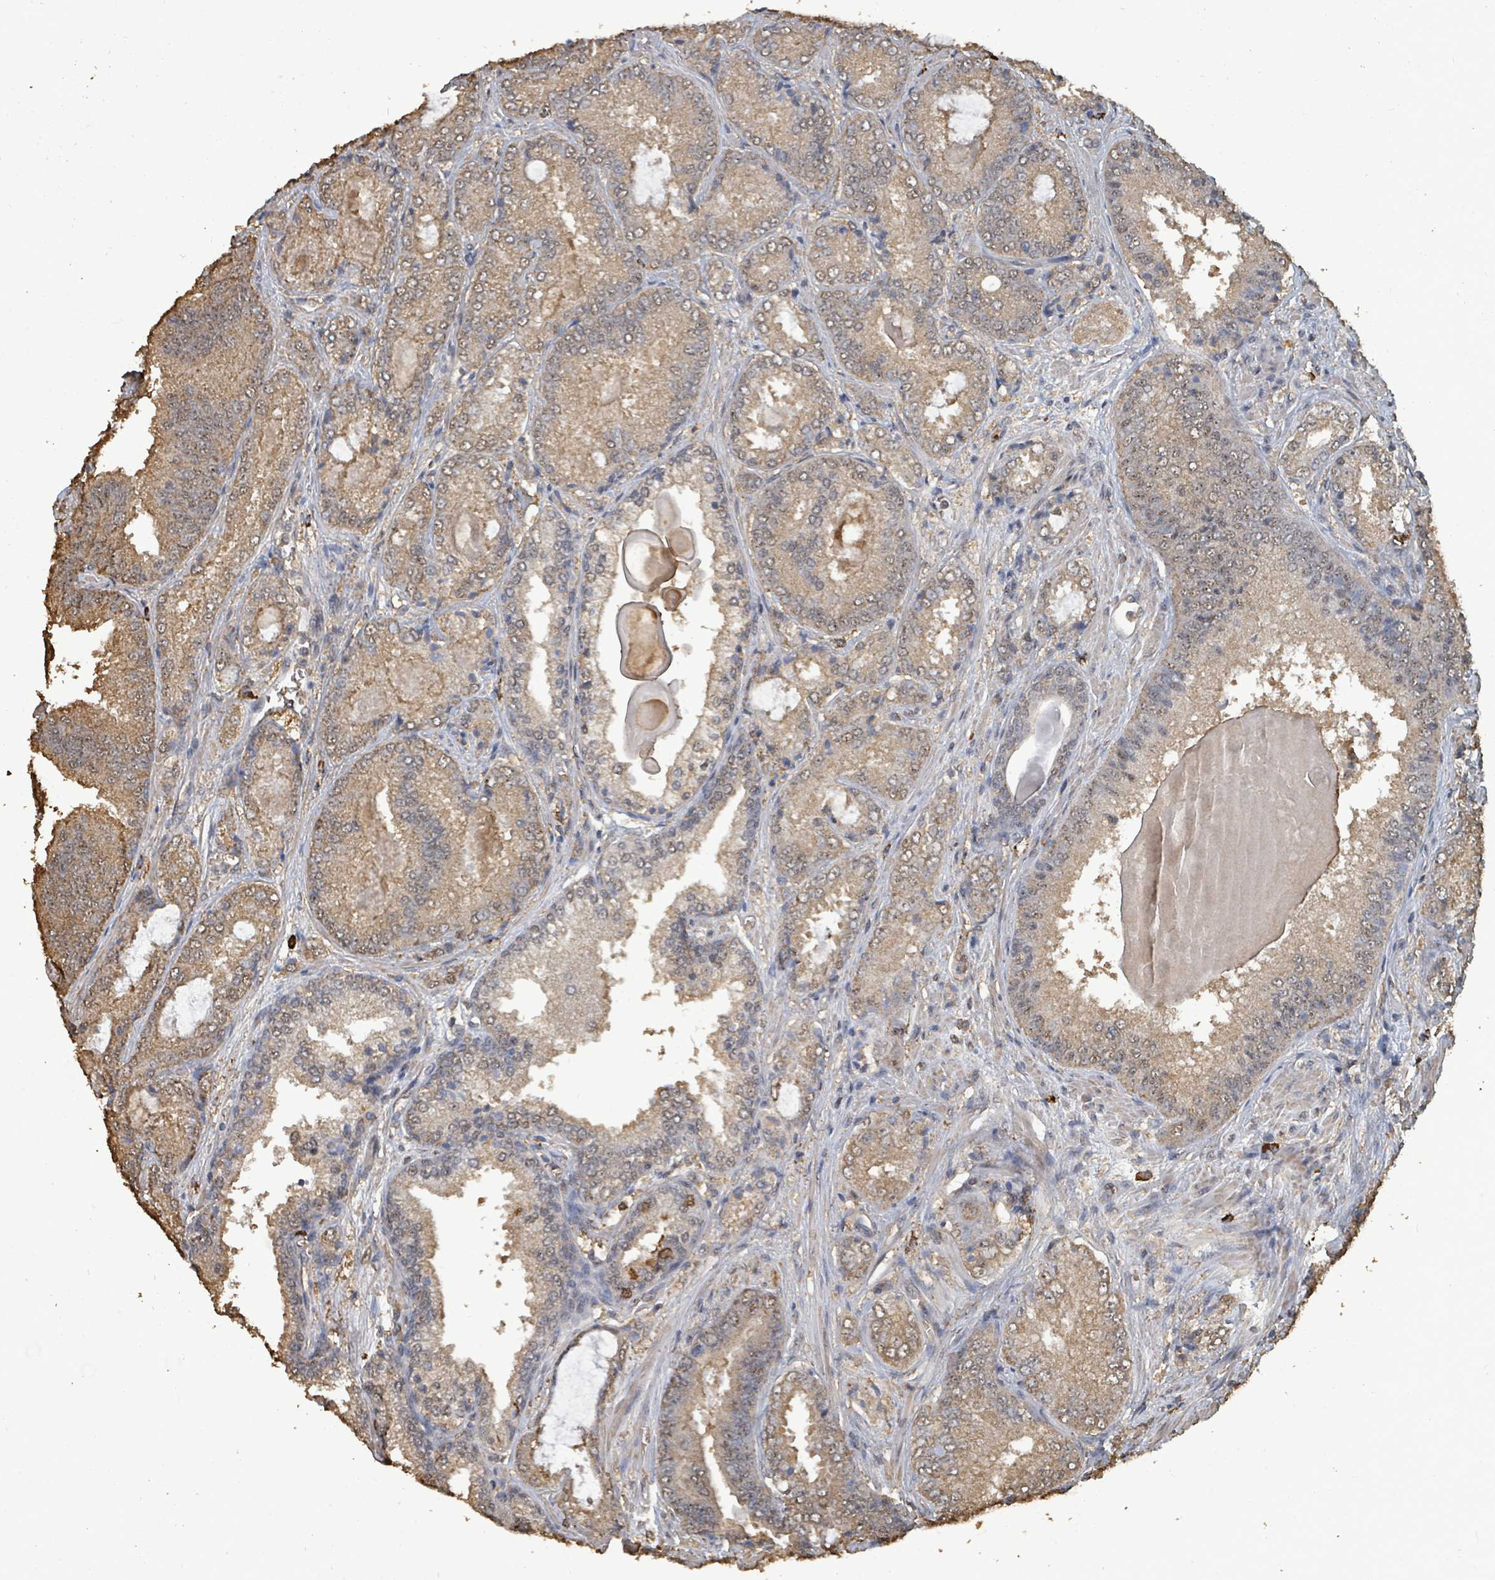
{"staining": {"intensity": "moderate", "quantity": ">75%", "location": "cytoplasmic/membranous"}, "tissue": "prostate cancer", "cell_type": "Tumor cells", "image_type": "cancer", "snomed": [{"axis": "morphology", "description": "Adenocarcinoma, High grade"}, {"axis": "topography", "description": "Prostate"}], "caption": "Immunohistochemistry image of neoplastic tissue: human prostate cancer stained using immunohistochemistry displays medium levels of moderate protein expression localized specifically in the cytoplasmic/membranous of tumor cells, appearing as a cytoplasmic/membranous brown color.", "gene": "C6orf52", "patient": {"sex": "male", "age": 63}}